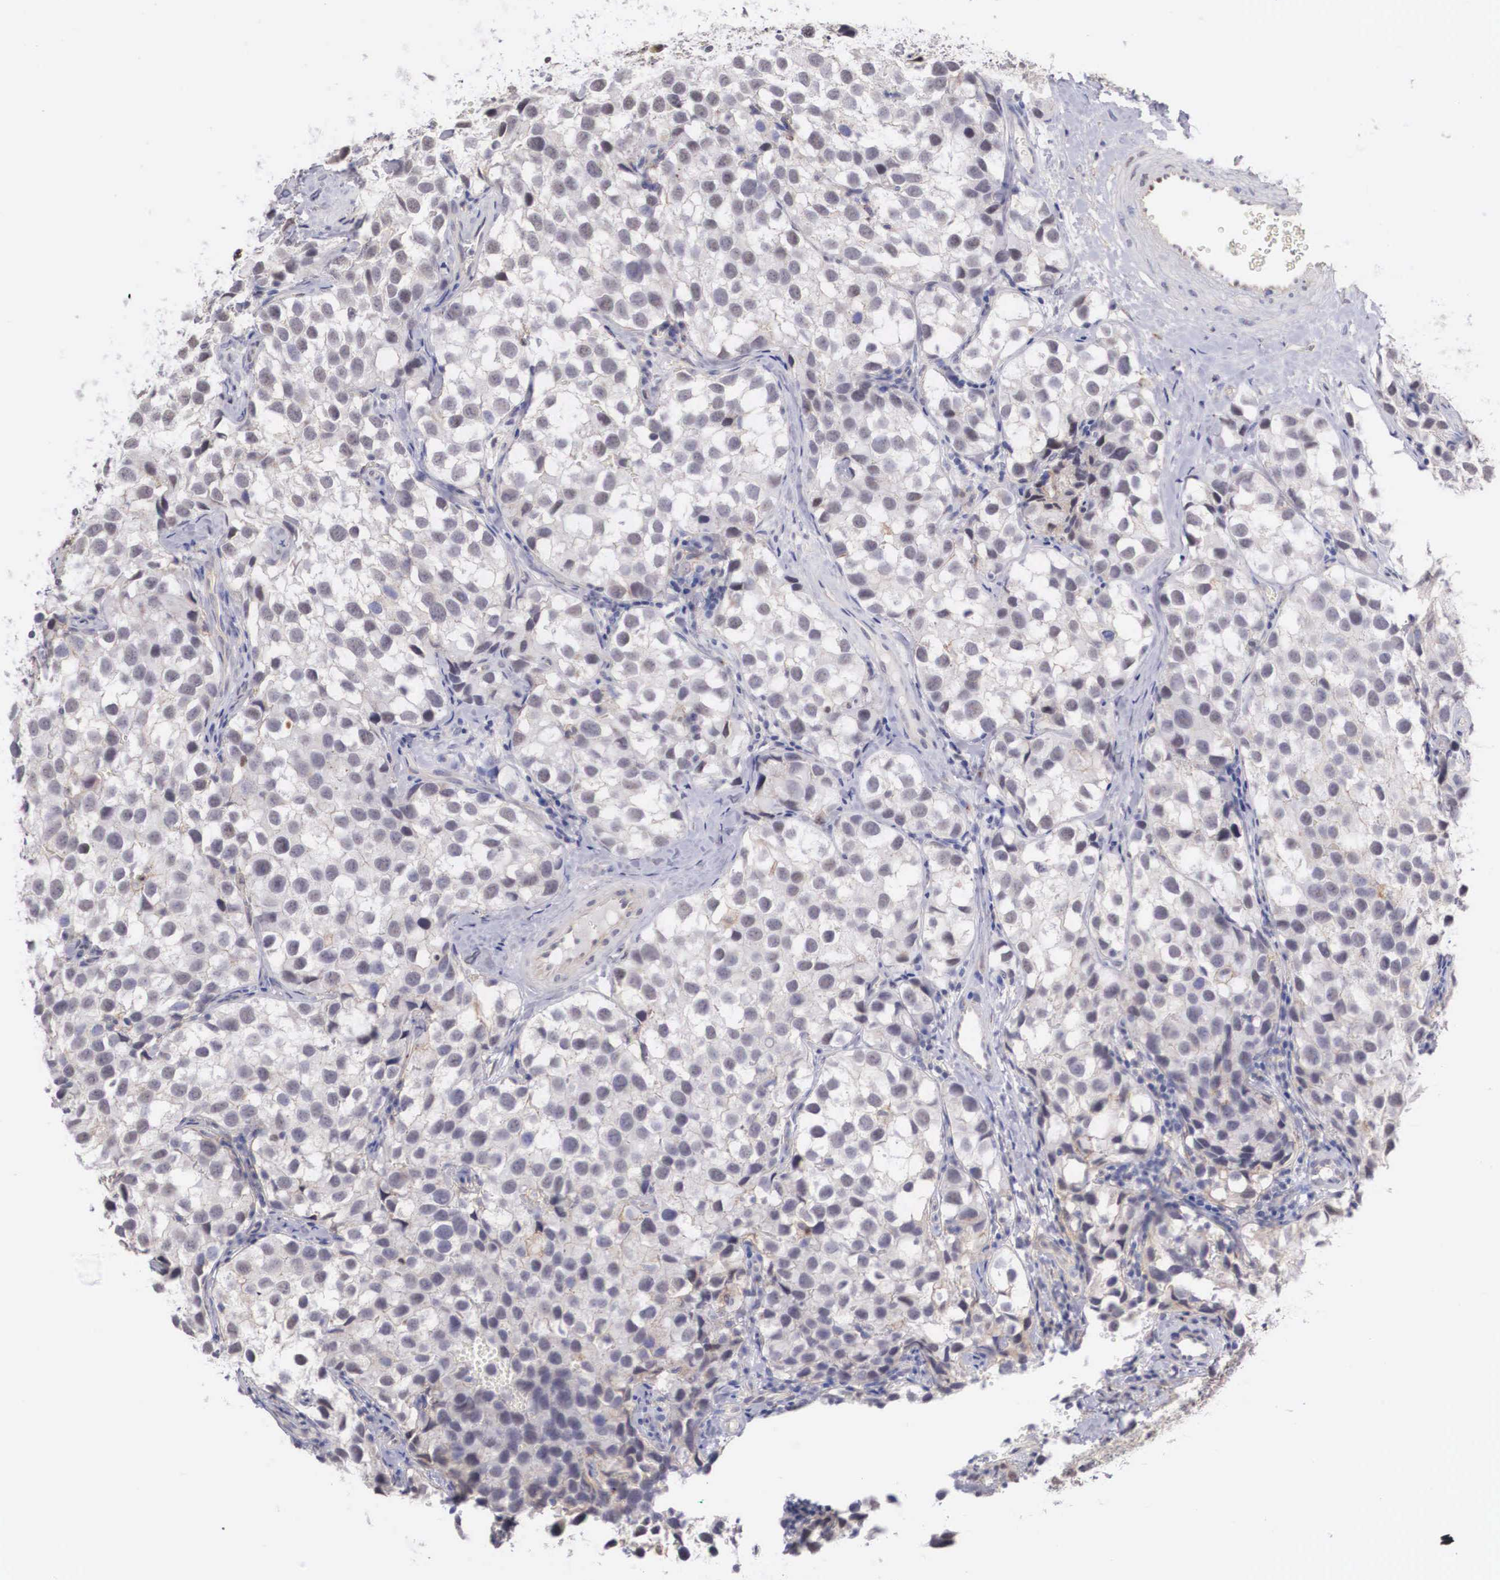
{"staining": {"intensity": "negative", "quantity": "none", "location": "none"}, "tissue": "testis cancer", "cell_type": "Tumor cells", "image_type": "cancer", "snomed": [{"axis": "morphology", "description": "Seminoma, NOS"}, {"axis": "topography", "description": "Testis"}], "caption": "Immunohistochemistry (IHC) of testis cancer demonstrates no positivity in tumor cells.", "gene": "NR4A2", "patient": {"sex": "male", "age": 39}}